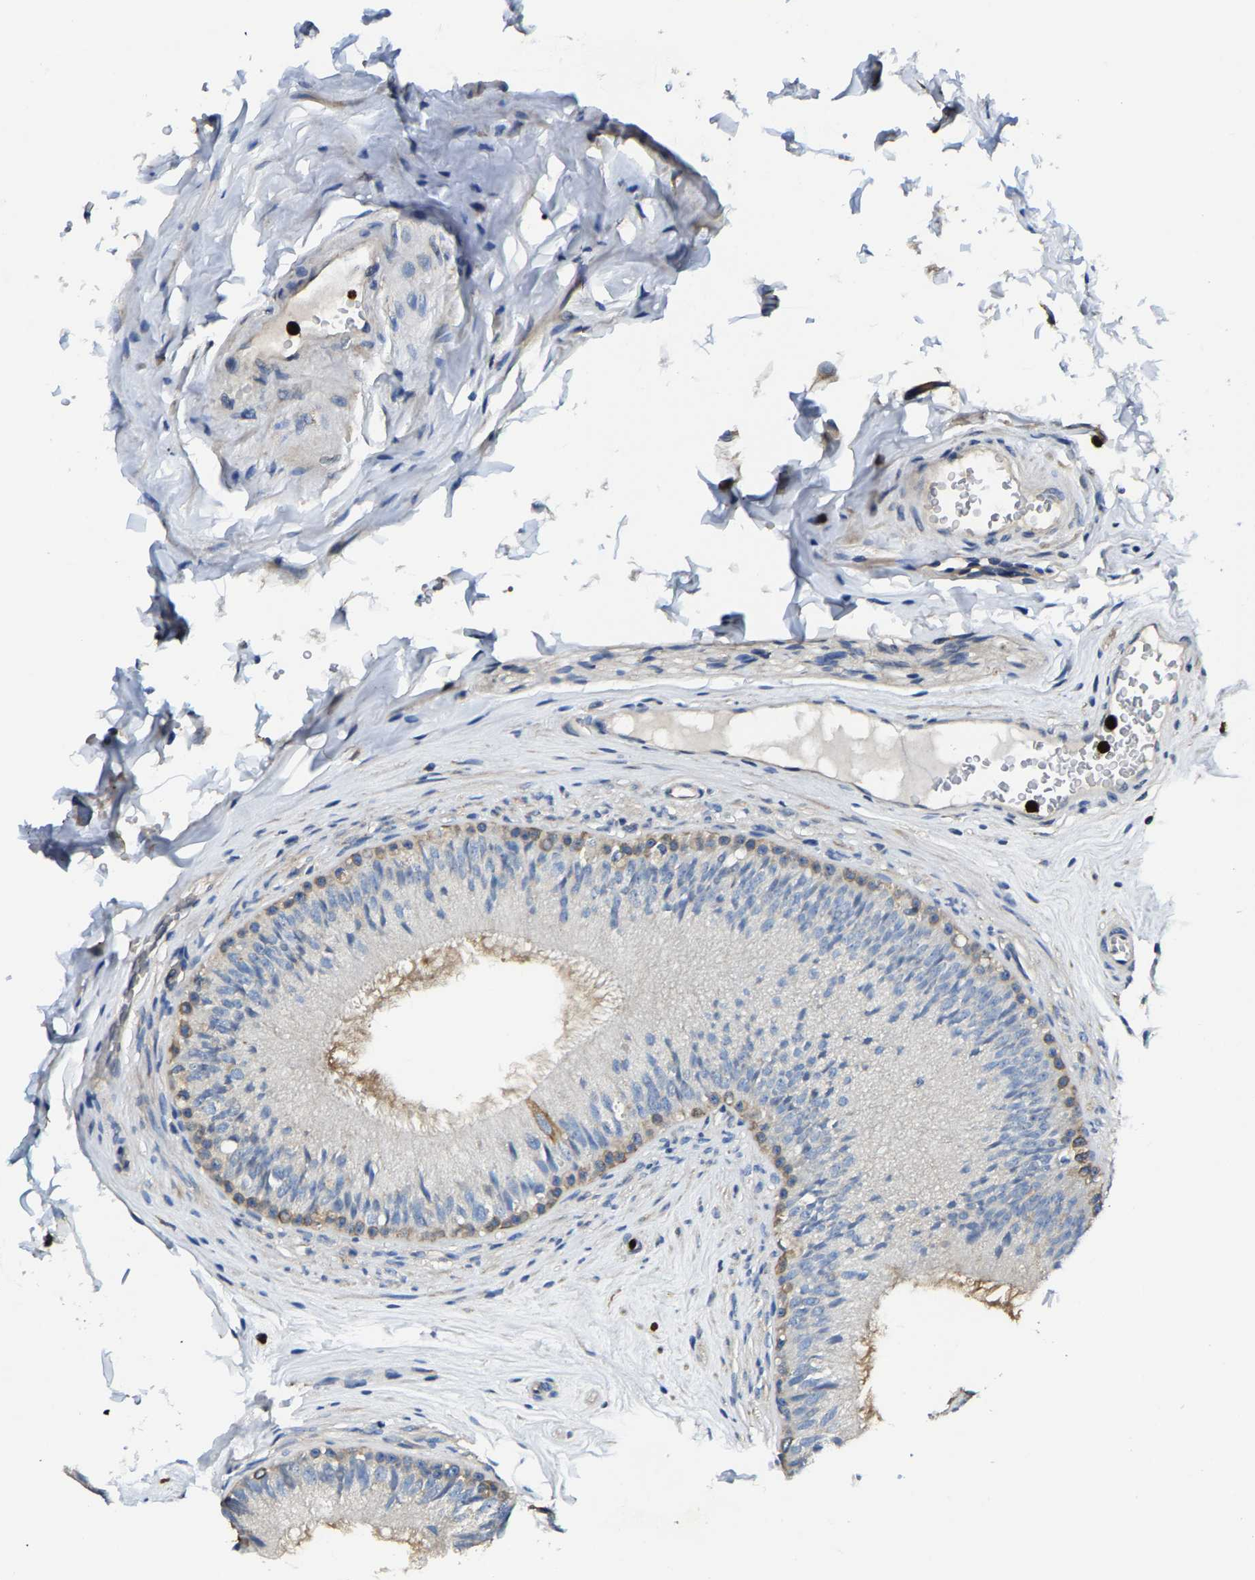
{"staining": {"intensity": "moderate", "quantity": "25%-75%", "location": "cytoplasmic/membranous"}, "tissue": "epididymis", "cell_type": "Glandular cells", "image_type": "normal", "snomed": [{"axis": "morphology", "description": "Normal tissue, NOS"}, {"axis": "topography", "description": "Testis"}, {"axis": "topography", "description": "Epididymis"}], "caption": "Immunohistochemistry (IHC) histopathology image of normal epididymis stained for a protein (brown), which displays medium levels of moderate cytoplasmic/membranous positivity in about 25%-75% of glandular cells.", "gene": "TRAF6", "patient": {"sex": "male", "age": 36}}